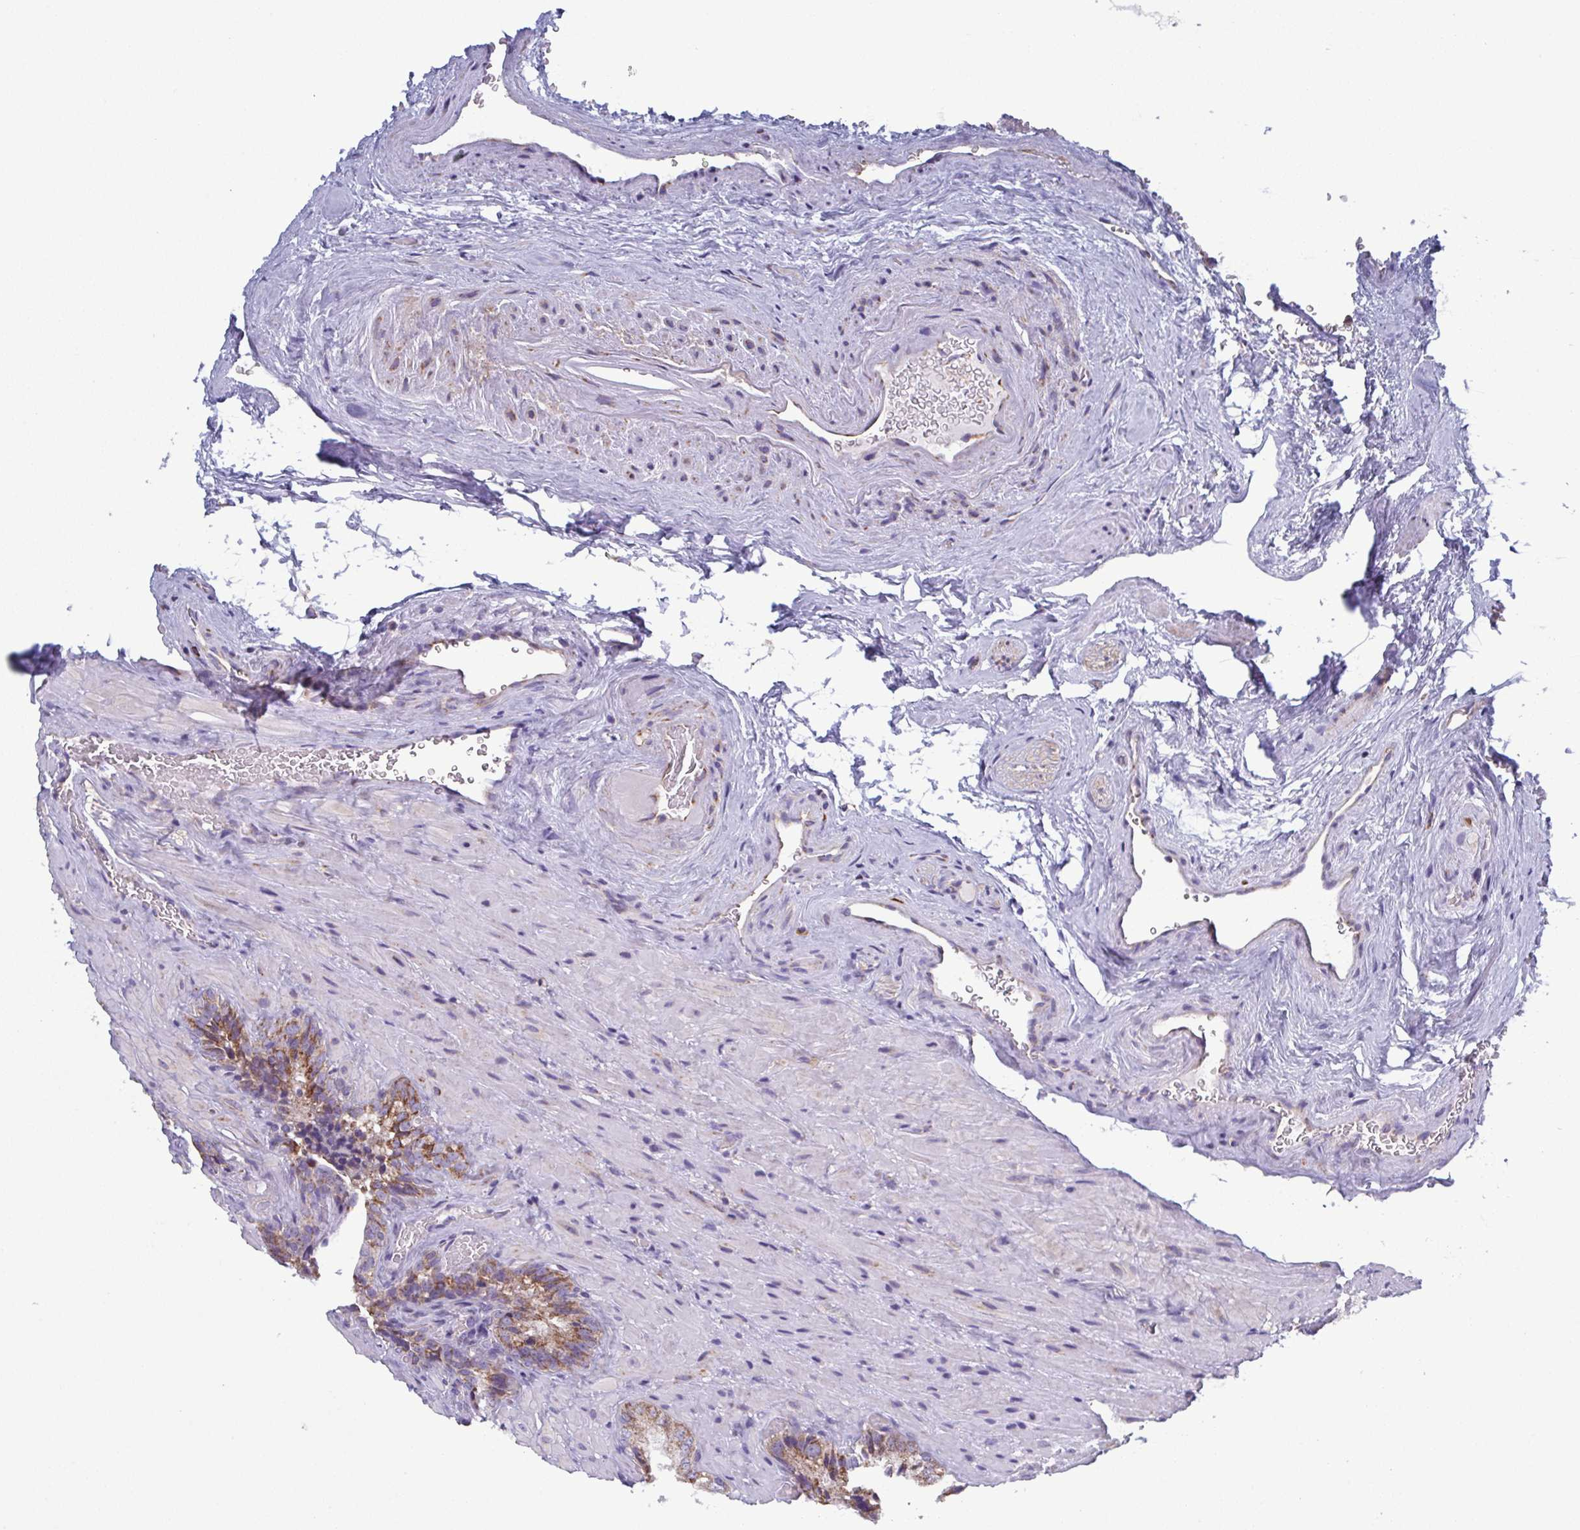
{"staining": {"intensity": "strong", "quantity": ">75%", "location": "cytoplasmic/membranous"}, "tissue": "seminal vesicle", "cell_type": "Glandular cells", "image_type": "normal", "snomed": [{"axis": "morphology", "description": "Normal tissue, NOS"}, {"axis": "topography", "description": "Seminal veicle"}], "caption": "High-power microscopy captured an IHC image of unremarkable seminal vesicle, revealing strong cytoplasmic/membranous expression in approximately >75% of glandular cells.", "gene": "CSDE1", "patient": {"sex": "male", "age": 47}}